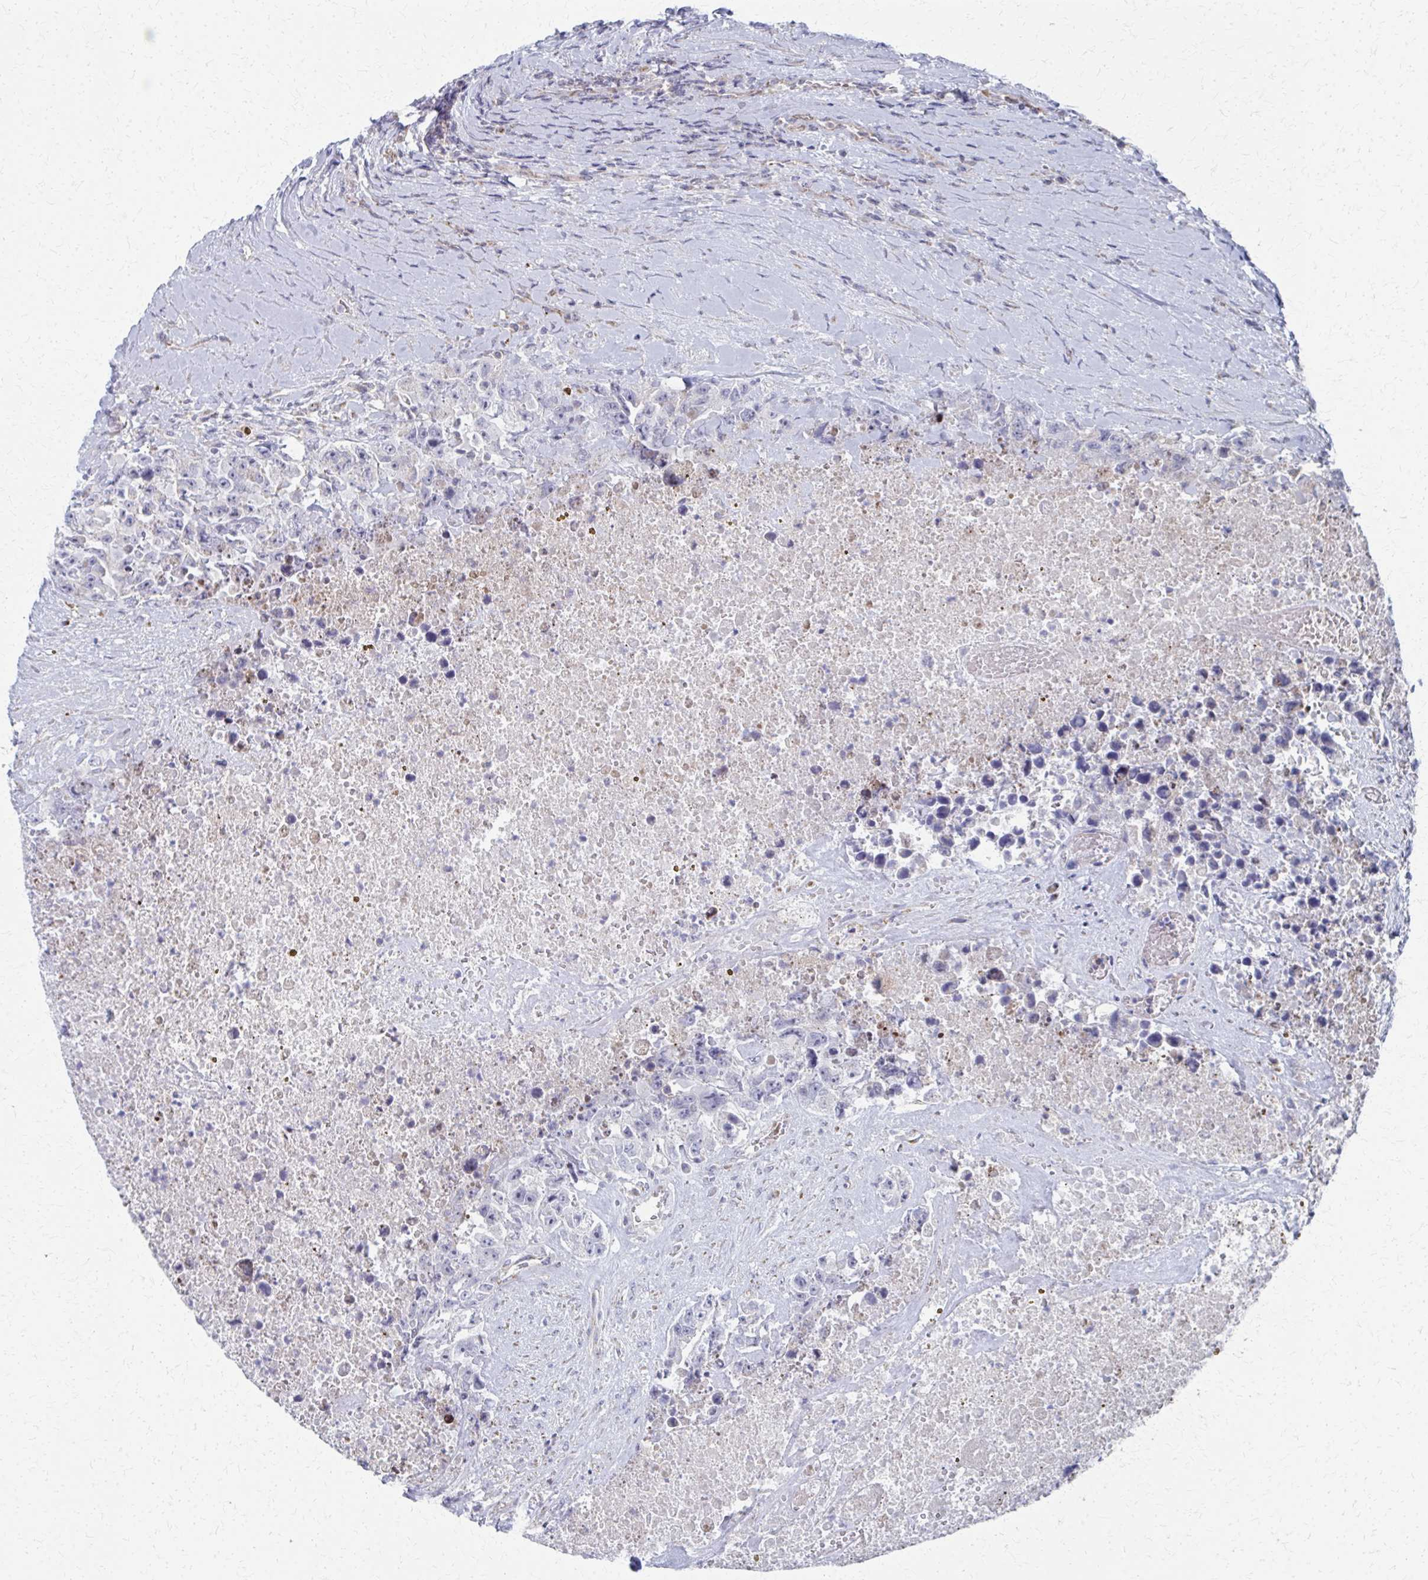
{"staining": {"intensity": "negative", "quantity": "none", "location": "none"}, "tissue": "testis cancer", "cell_type": "Tumor cells", "image_type": "cancer", "snomed": [{"axis": "morphology", "description": "Carcinoma, Embryonal, NOS"}, {"axis": "topography", "description": "Testis"}], "caption": "A high-resolution histopathology image shows IHC staining of testis embryonal carcinoma, which demonstrates no significant staining in tumor cells. (DAB IHC, high magnification).", "gene": "FAHD1", "patient": {"sex": "male", "age": 24}}